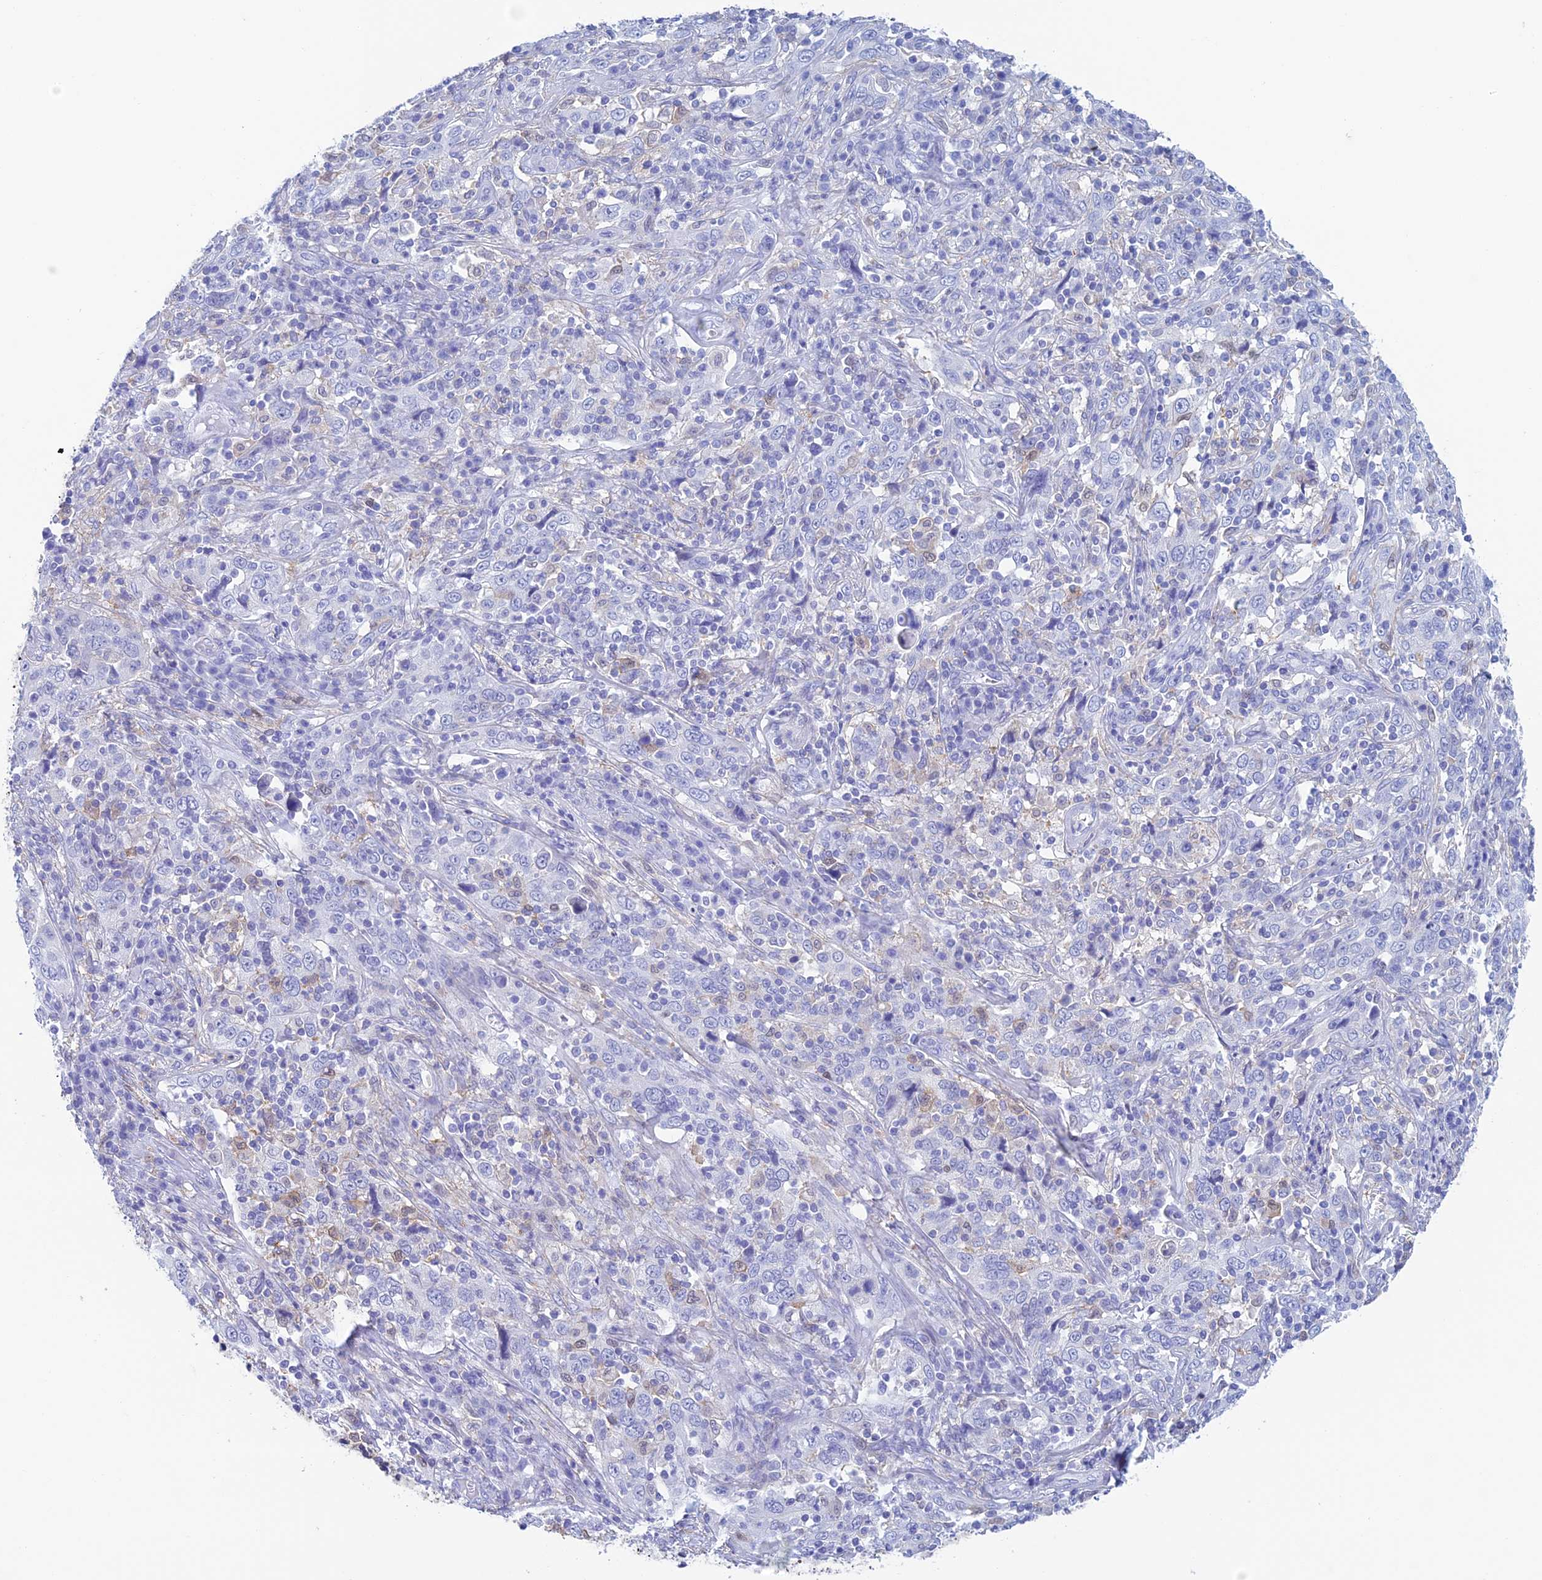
{"staining": {"intensity": "weak", "quantity": "<25%", "location": "nuclear"}, "tissue": "cervical cancer", "cell_type": "Tumor cells", "image_type": "cancer", "snomed": [{"axis": "morphology", "description": "Squamous cell carcinoma, NOS"}, {"axis": "topography", "description": "Cervix"}], "caption": "Tumor cells are negative for protein expression in human cervical cancer (squamous cell carcinoma).", "gene": "KCNK17", "patient": {"sex": "female", "age": 46}}